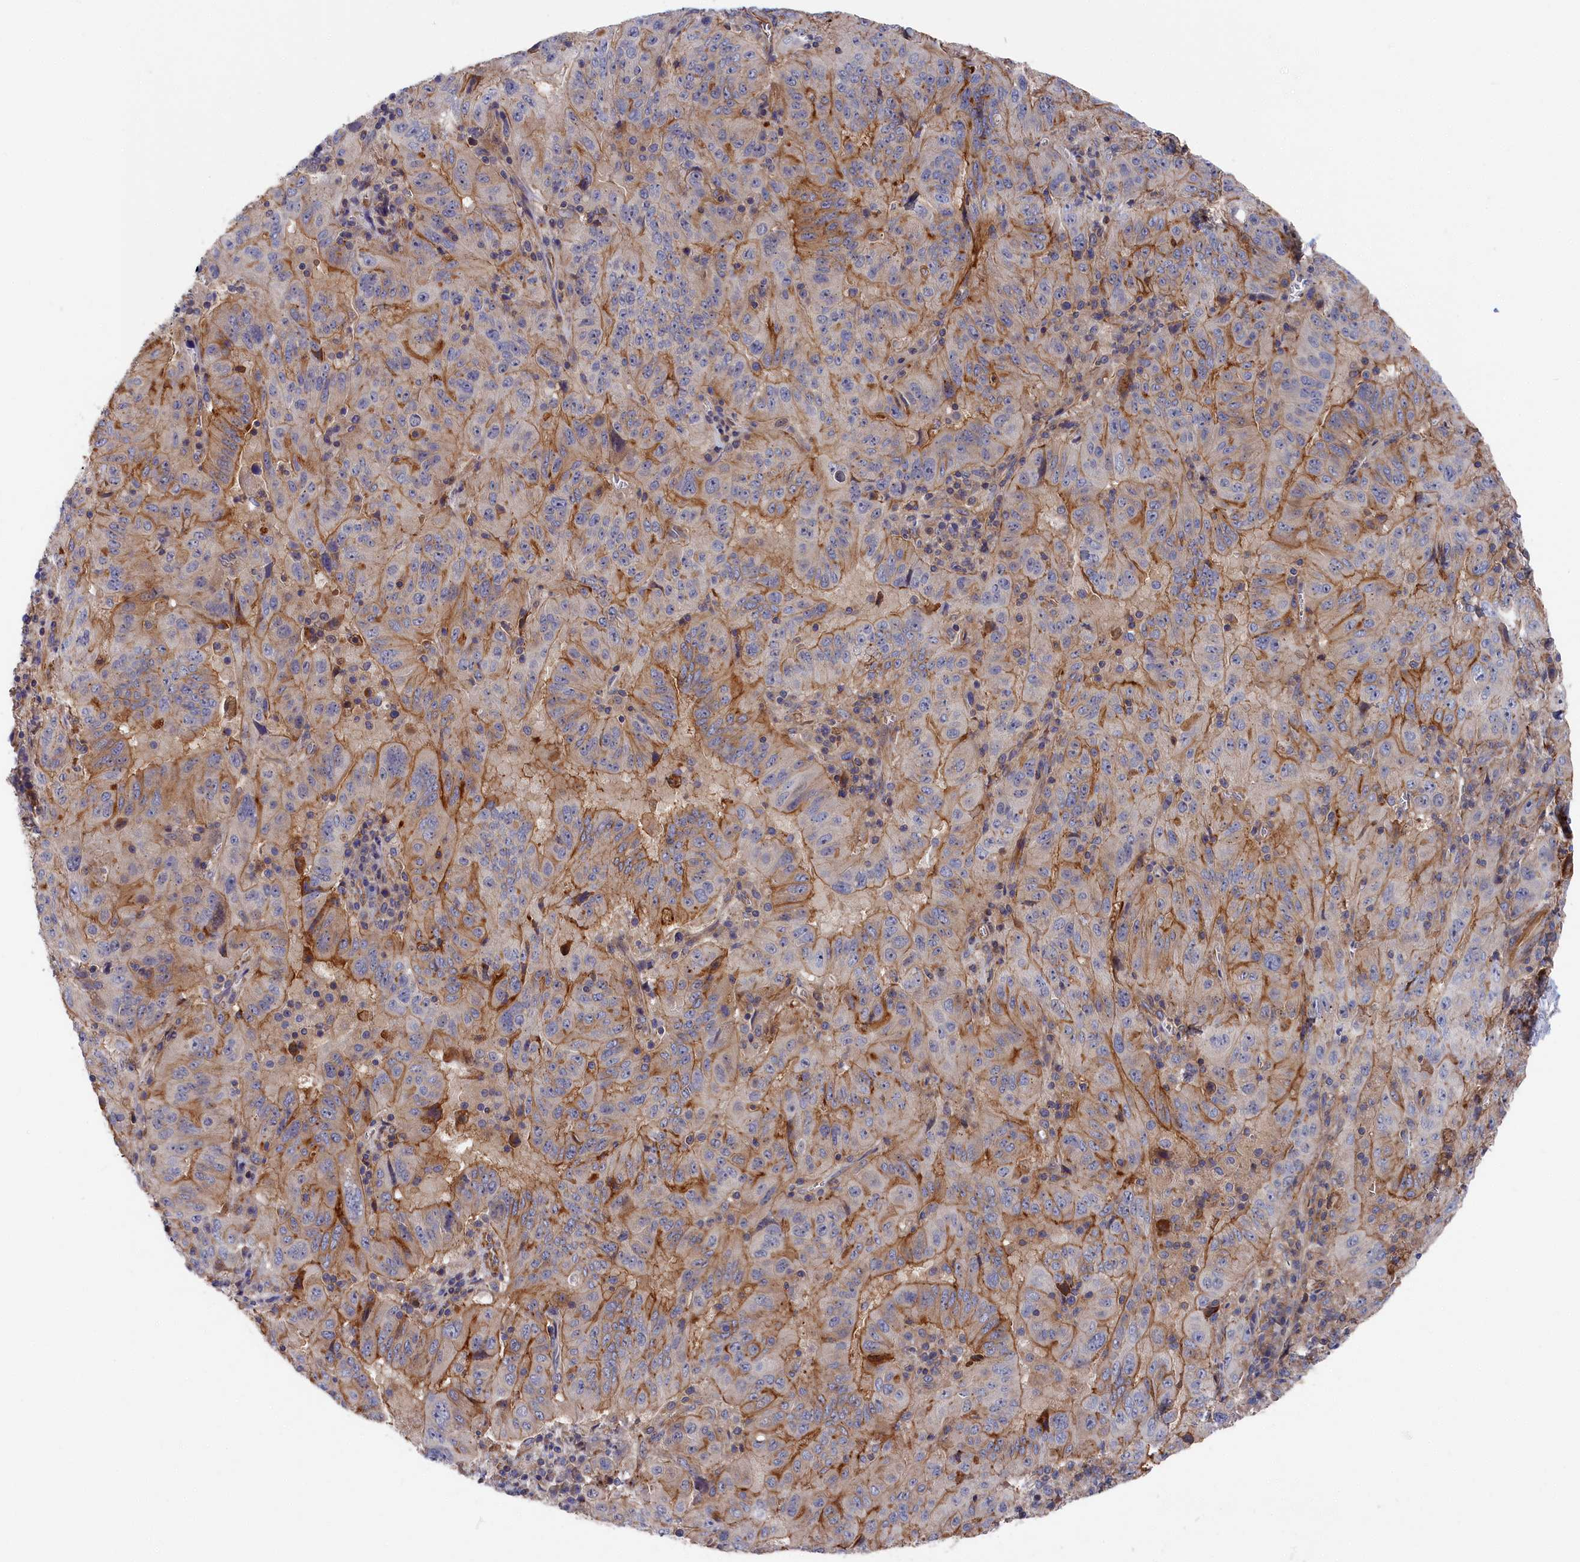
{"staining": {"intensity": "moderate", "quantity": "25%-75%", "location": "cytoplasmic/membranous"}, "tissue": "pancreatic cancer", "cell_type": "Tumor cells", "image_type": "cancer", "snomed": [{"axis": "morphology", "description": "Adenocarcinoma, NOS"}, {"axis": "topography", "description": "Pancreas"}], "caption": "Tumor cells demonstrate medium levels of moderate cytoplasmic/membranous expression in about 25%-75% of cells in human pancreatic cancer (adenocarcinoma).", "gene": "LDHD", "patient": {"sex": "male", "age": 63}}